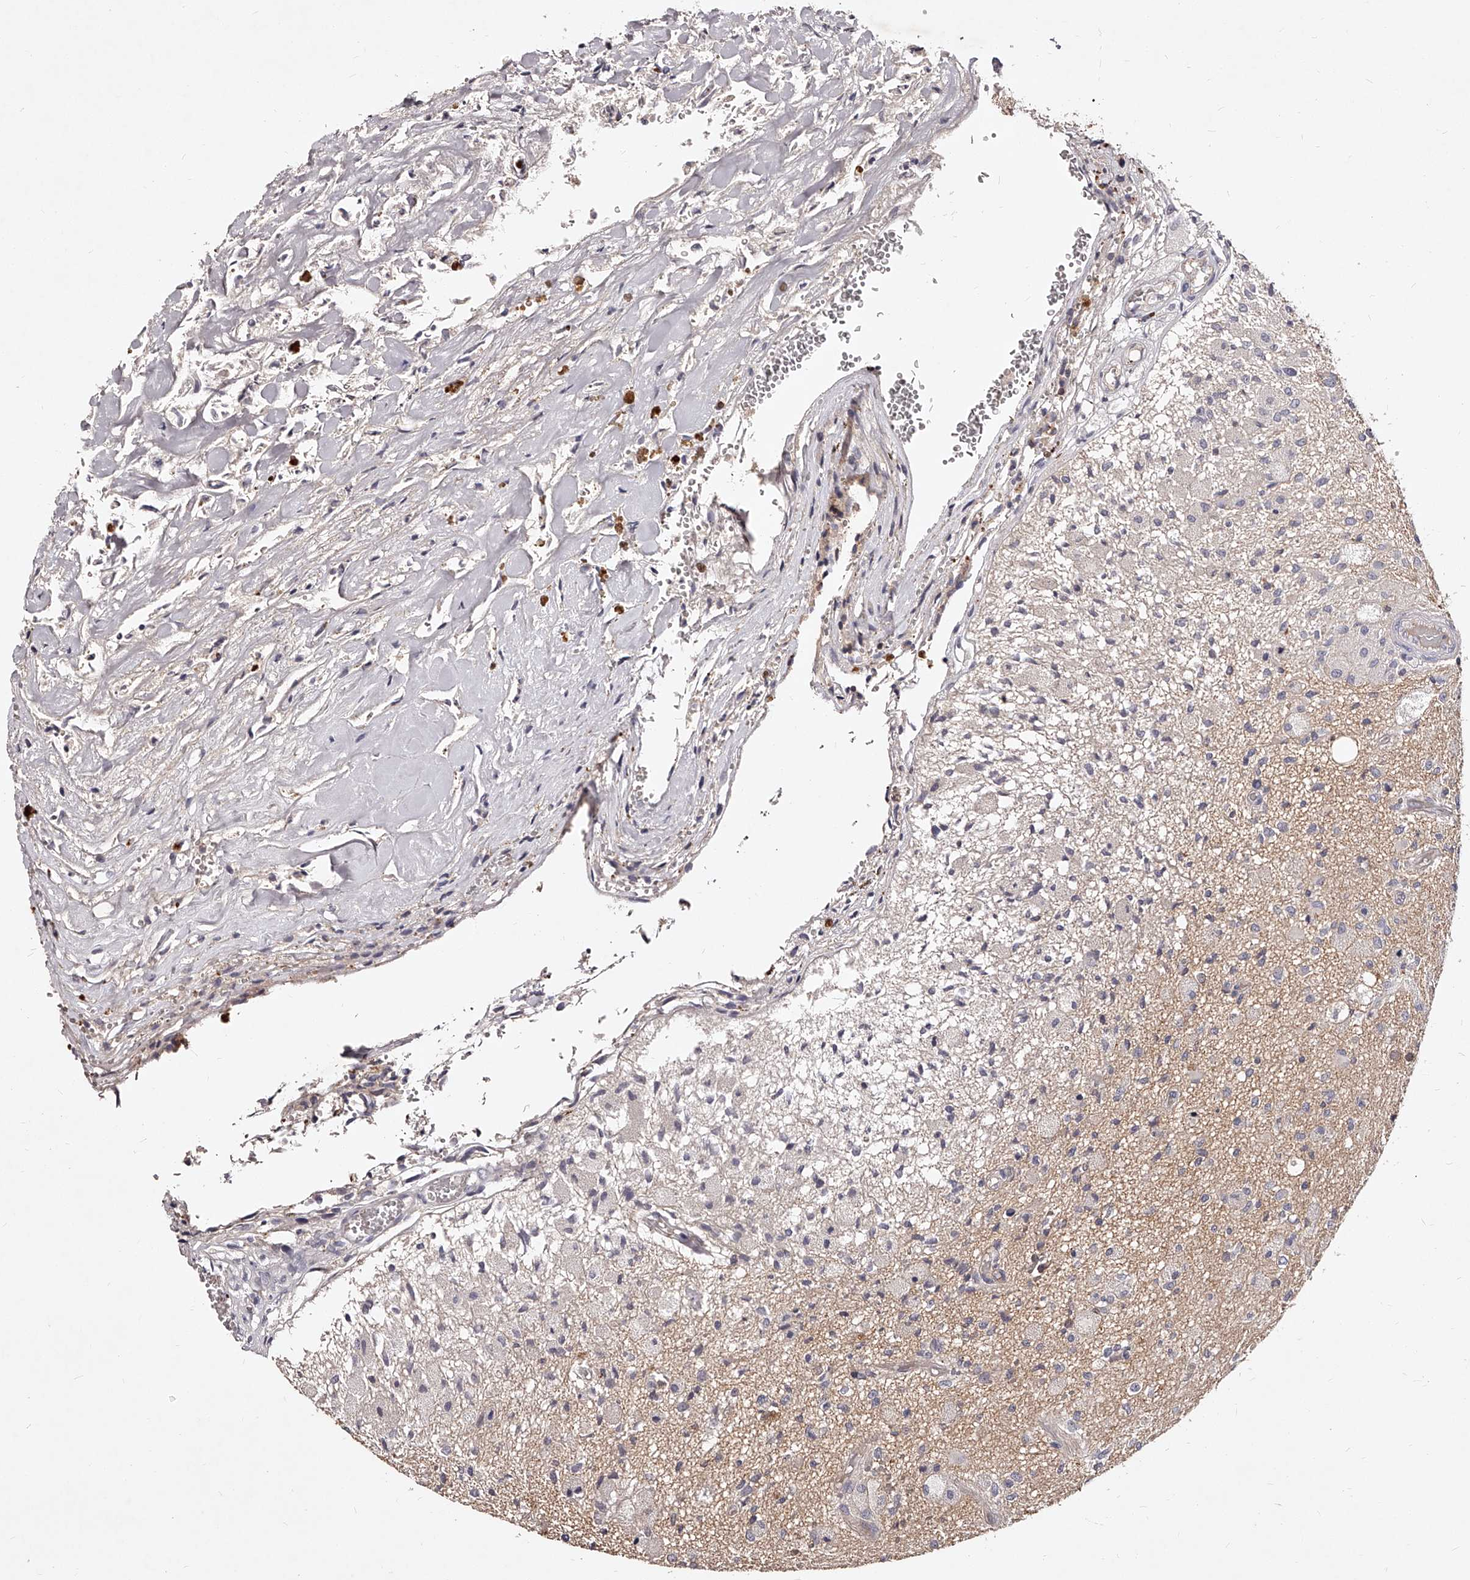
{"staining": {"intensity": "negative", "quantity": "none", "location": "none"}, "tissue": "glioma", "cell_type": "Tumor cells", "image_type": "cancer", "snomed": [{"axis": "morphology", "description": "Normal tissue, NOS"}, {"axis": "morphology", "description": "Glioma, malignant, High grade"}, {"axis": "topography", "description": "Cerebral cortex"}], "caption": "Photomicrograph shows no protein staining in tumor cells of glioma tissue.", "gene": "PHACTR1", "patient": {"sex": "male", "age": 77}}